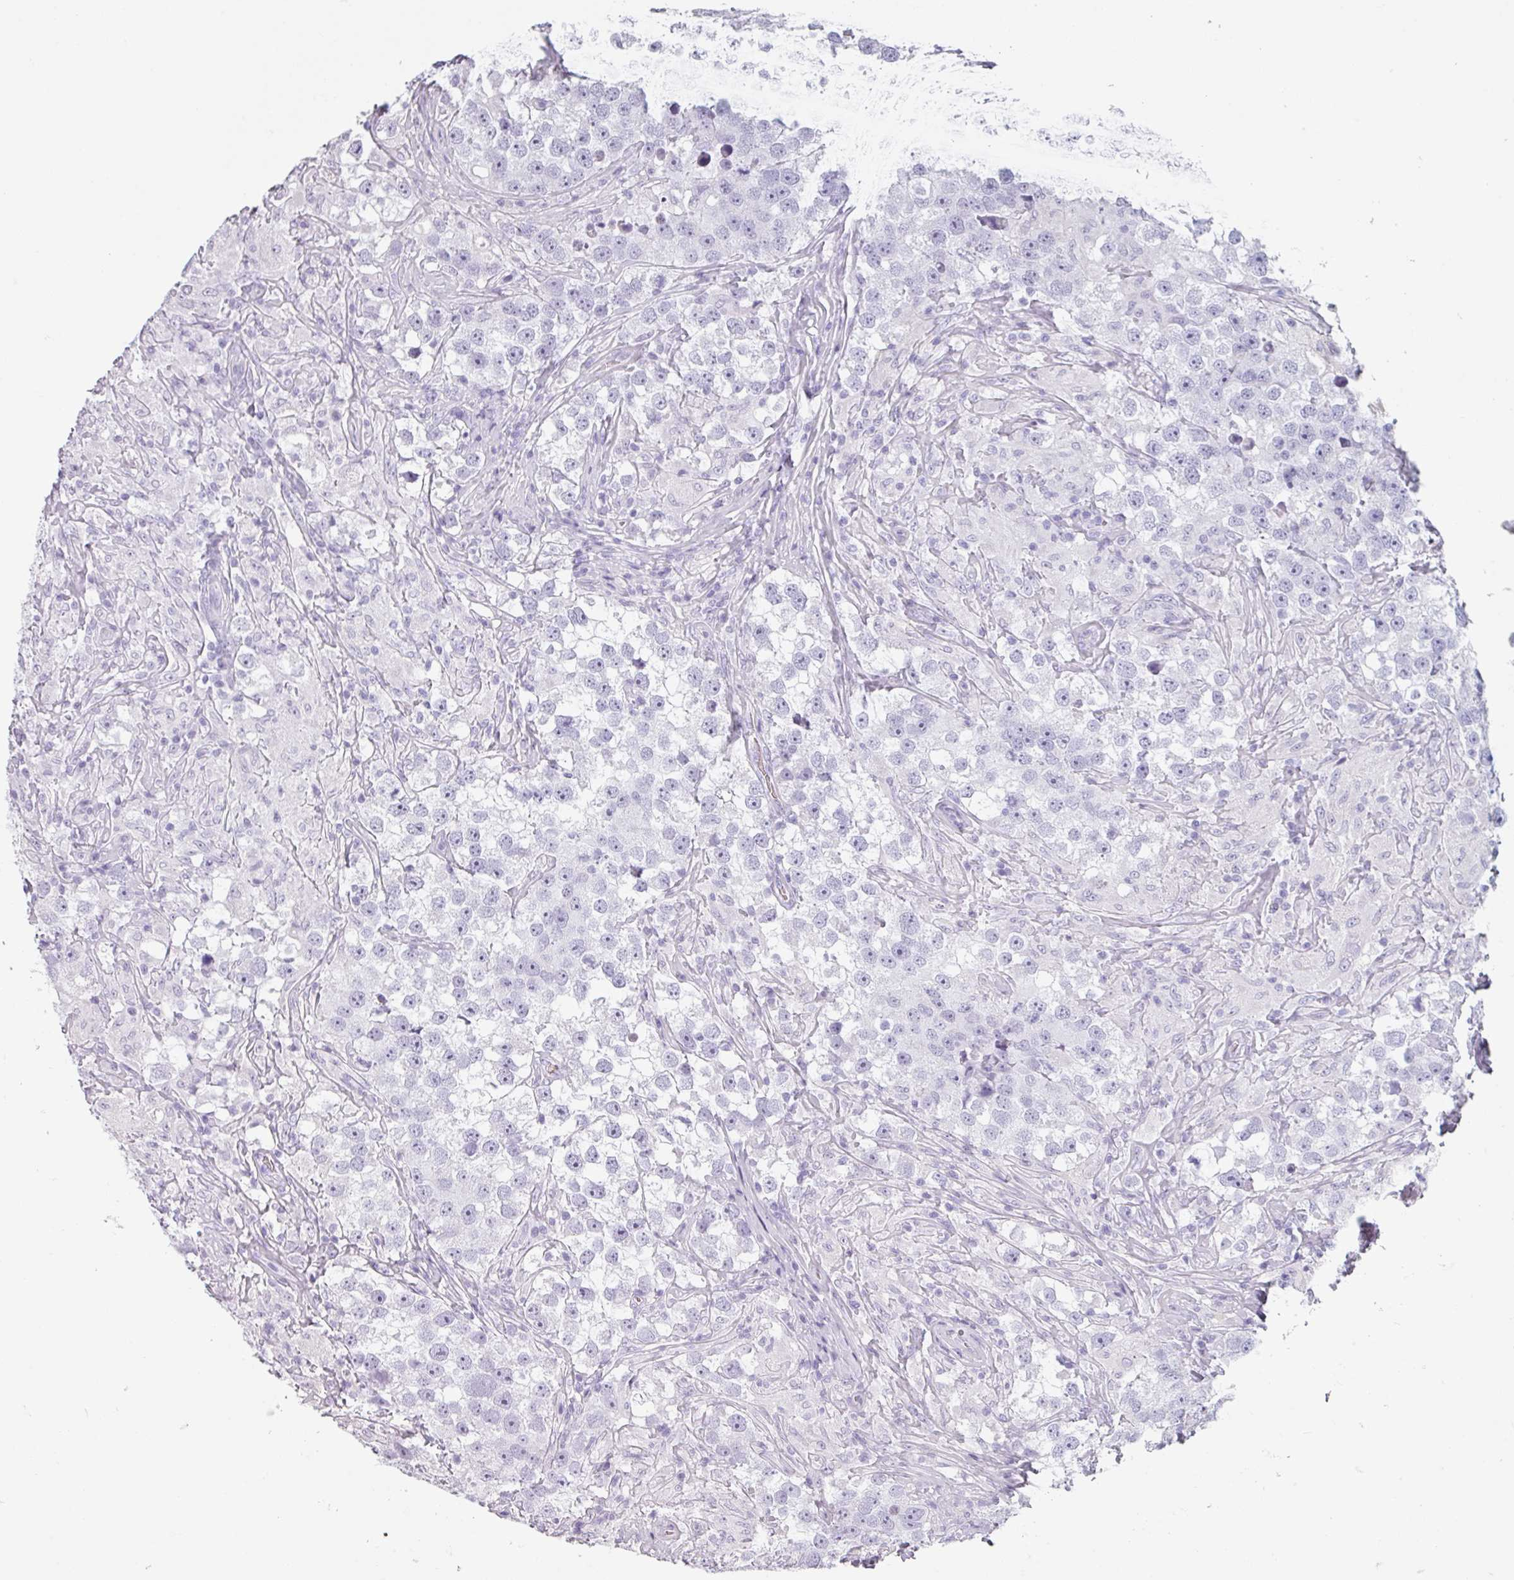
{"staining": {"intensity": "negative", "quantity": "none", "location": "none"}, "tissue": "testis cancer", "cell_type": "Tumor cells", "image_type": "cancer", "snomed": [{"axis": "morphology", "description": "Seminoma, NOS"}, {"axis": "topography", "description": "Testis"}], "caption": "The immunohistochemistry (IHC) histopathology image has no significant expression in tumor cells of testis cancer (seminoma) tissue. (DAB immunohistochemistry visualized using brightfield microscopy, high magnification).", "gene": "SFTPA1", "patient": {"sex": "male", "age": 46}}